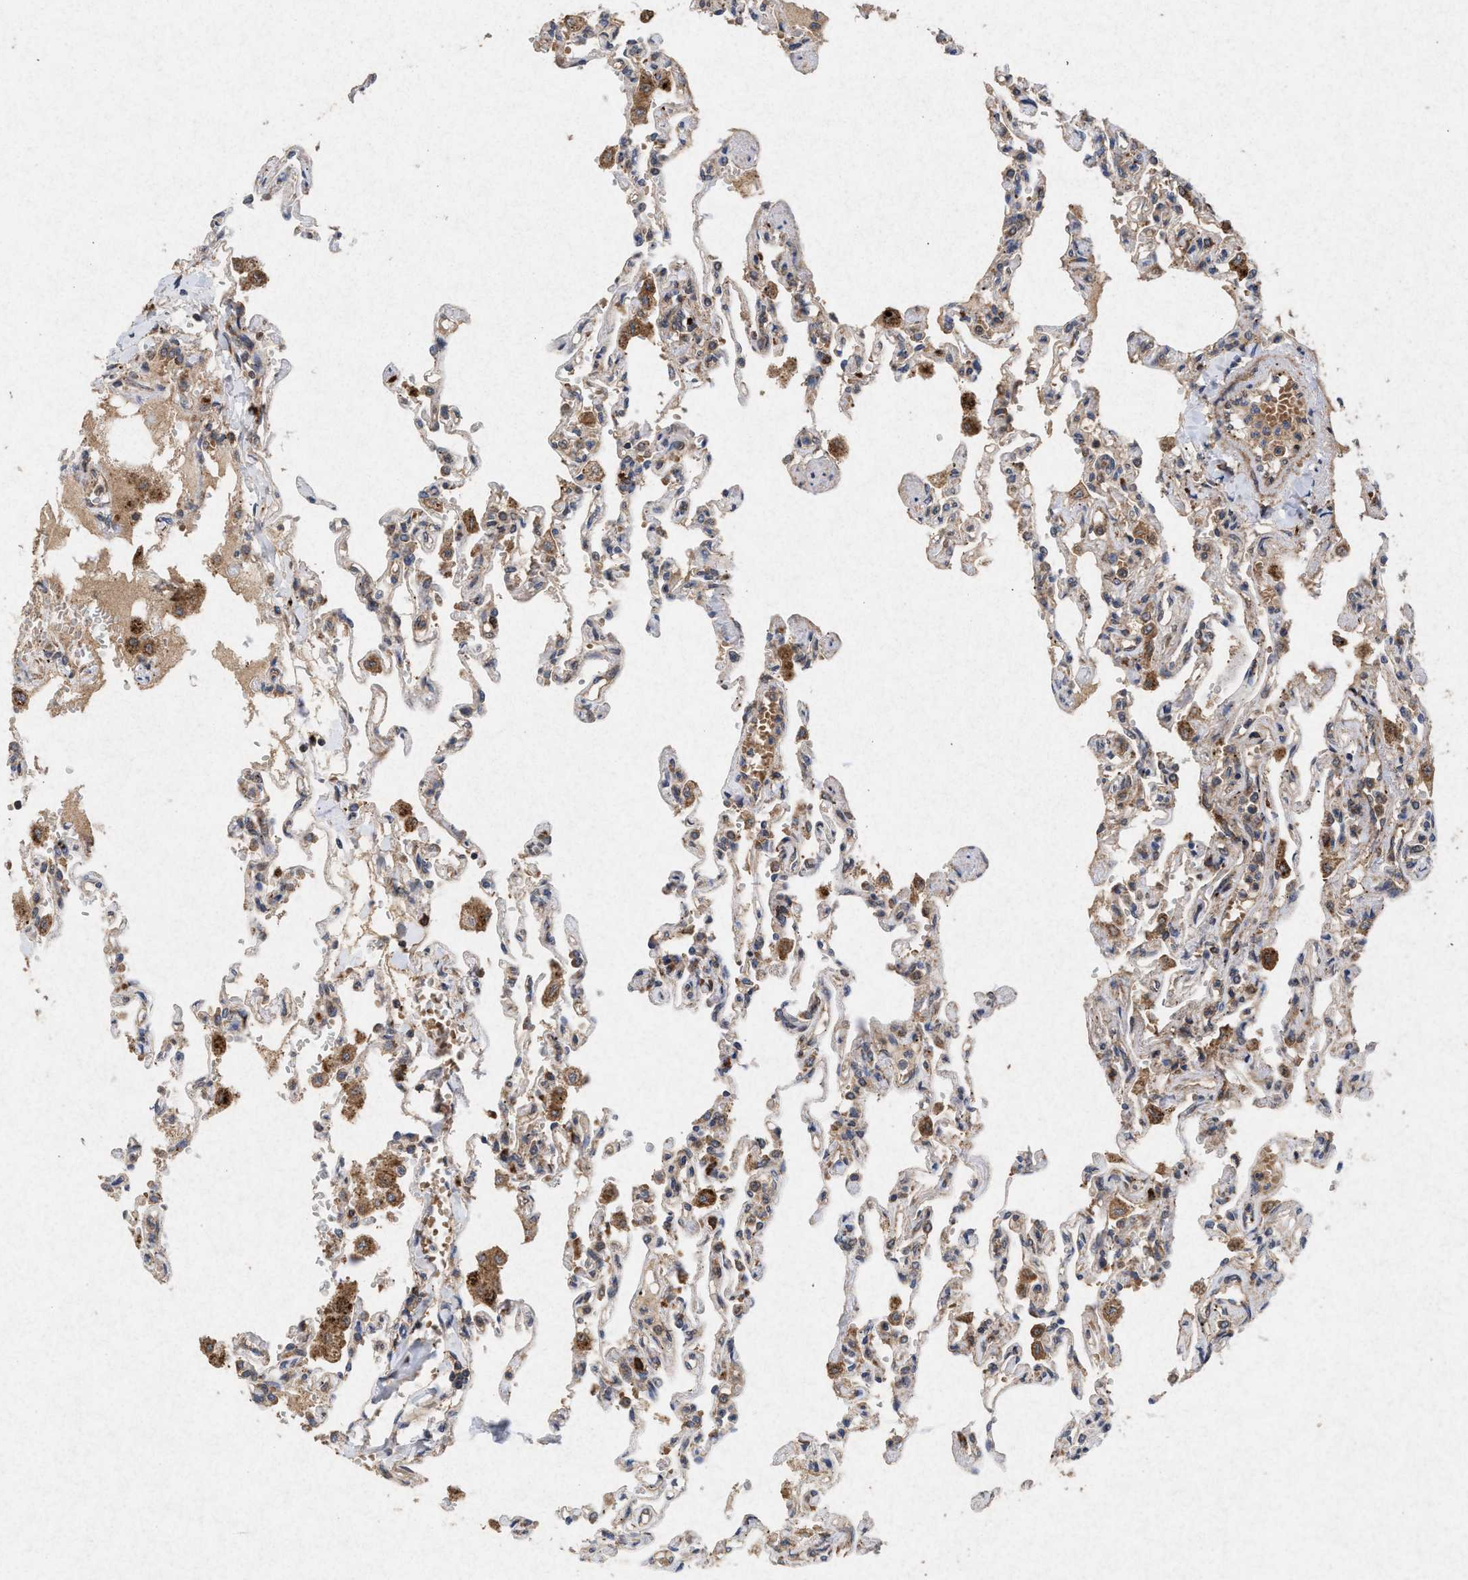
{"staining": {"intensity": "moderate", "quantity": ">75%", "location": "cytoplasmic/membranous"}, "tissue": "lung", "cell_type": "Alveolar cells", "image_type": "normal", "snomed": [{"axis": "morphology", "description": "Normal tissue, NOS"}, {"axis": "topography", "description": "Lung"}], "caption": "High-power microscopy captured an IHC micrograph of benign lung, revealing moderate cytoplasmic/membranous positivity in about >75% of alveolar cells.", "gene": "MSI2", "patient": {"sex": "male", "age": 21}}